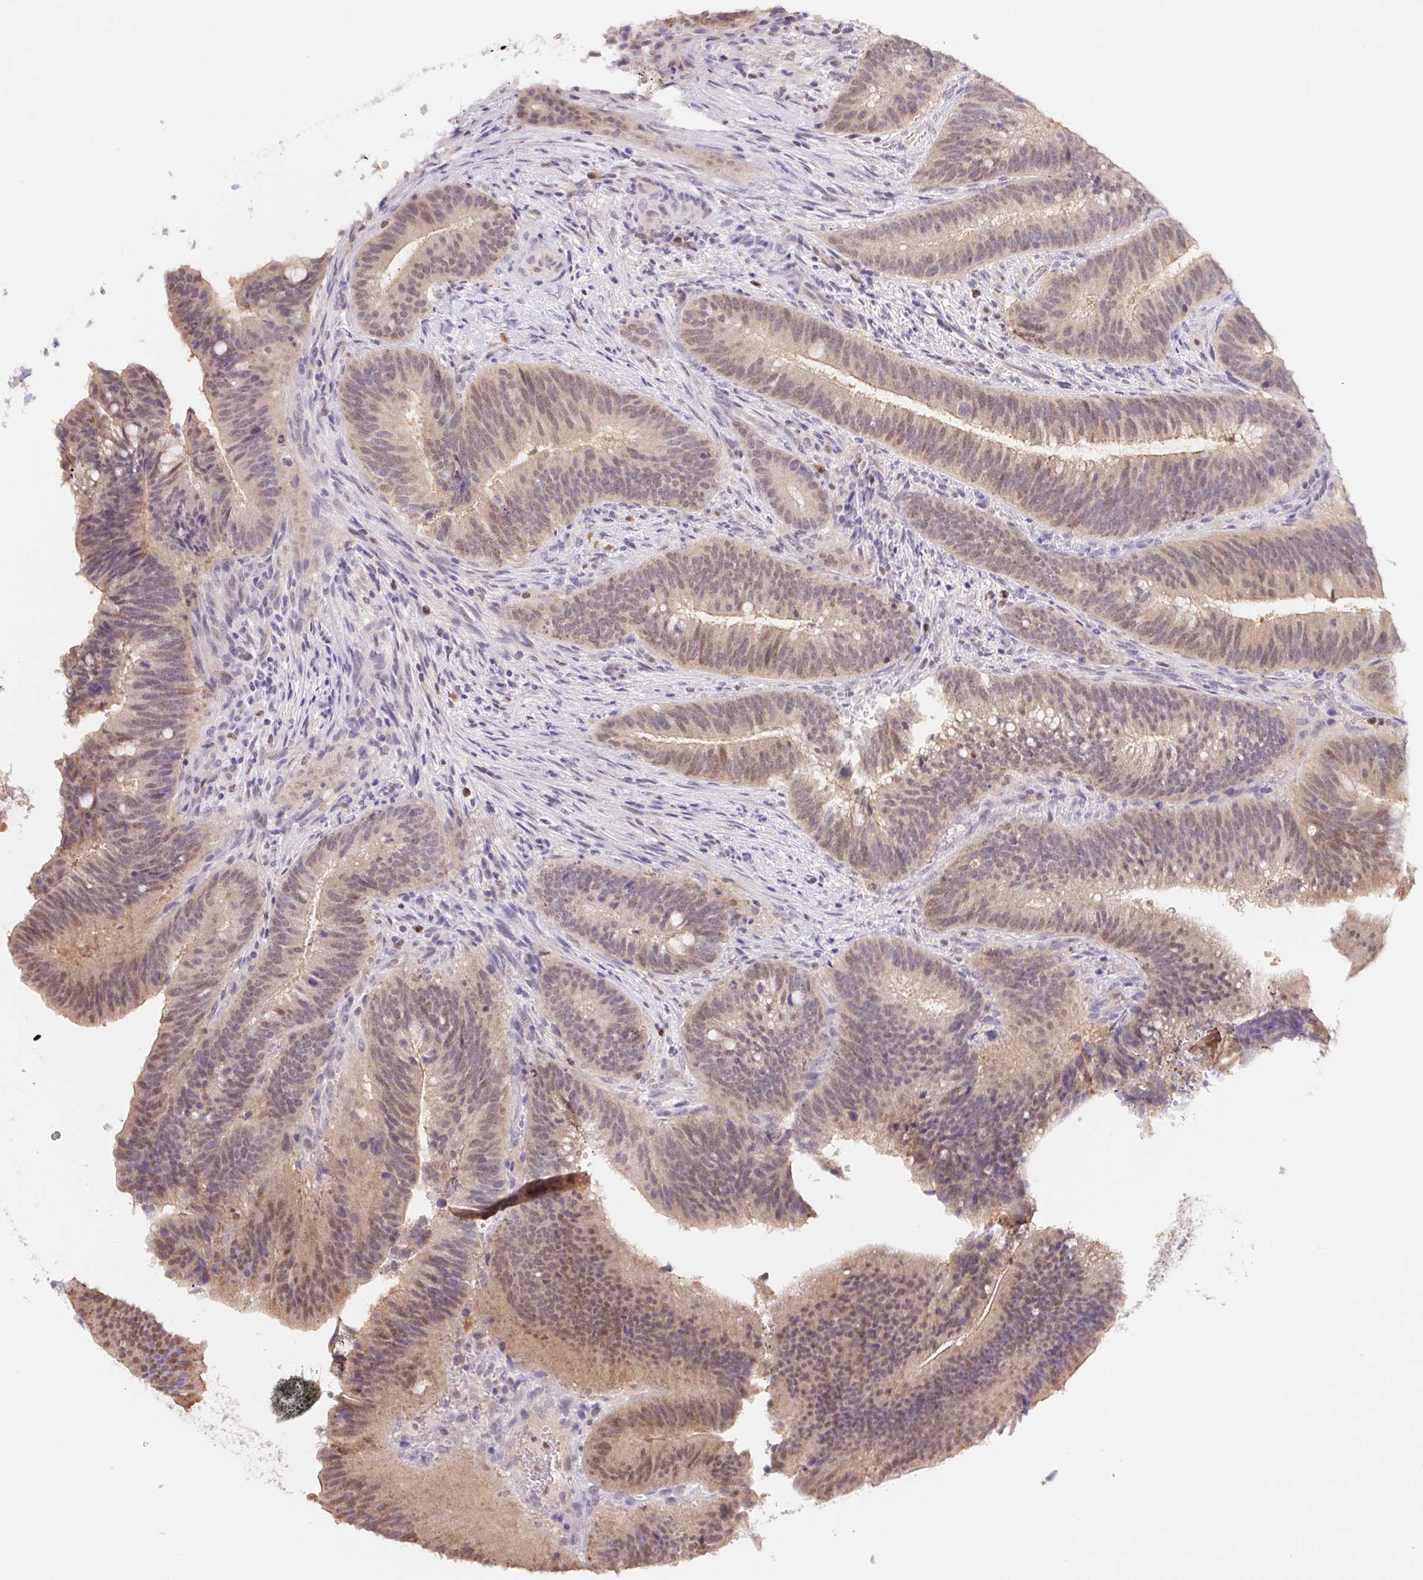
{"staining": {"intensity": "weak", "quantity": "25%-75%", "location": "nuclear"}, "tissue": "colorectal cancer", "cell_type": "Tumor cells", "image_type": "cancer", "snomed": [{"axis": "morphology", "description": "Adenocarcinoma, NOS"}, {"axis": "topography", "description": "Colon"}], "caption": "Immunohistochemical staining of adenocarcinoma (colorectal) shows weak nuclear protein staining in about 25%-75% of tumor cells.", "gene": "L3MBTL4", "patient": {"sex": "female", "age": 43}}